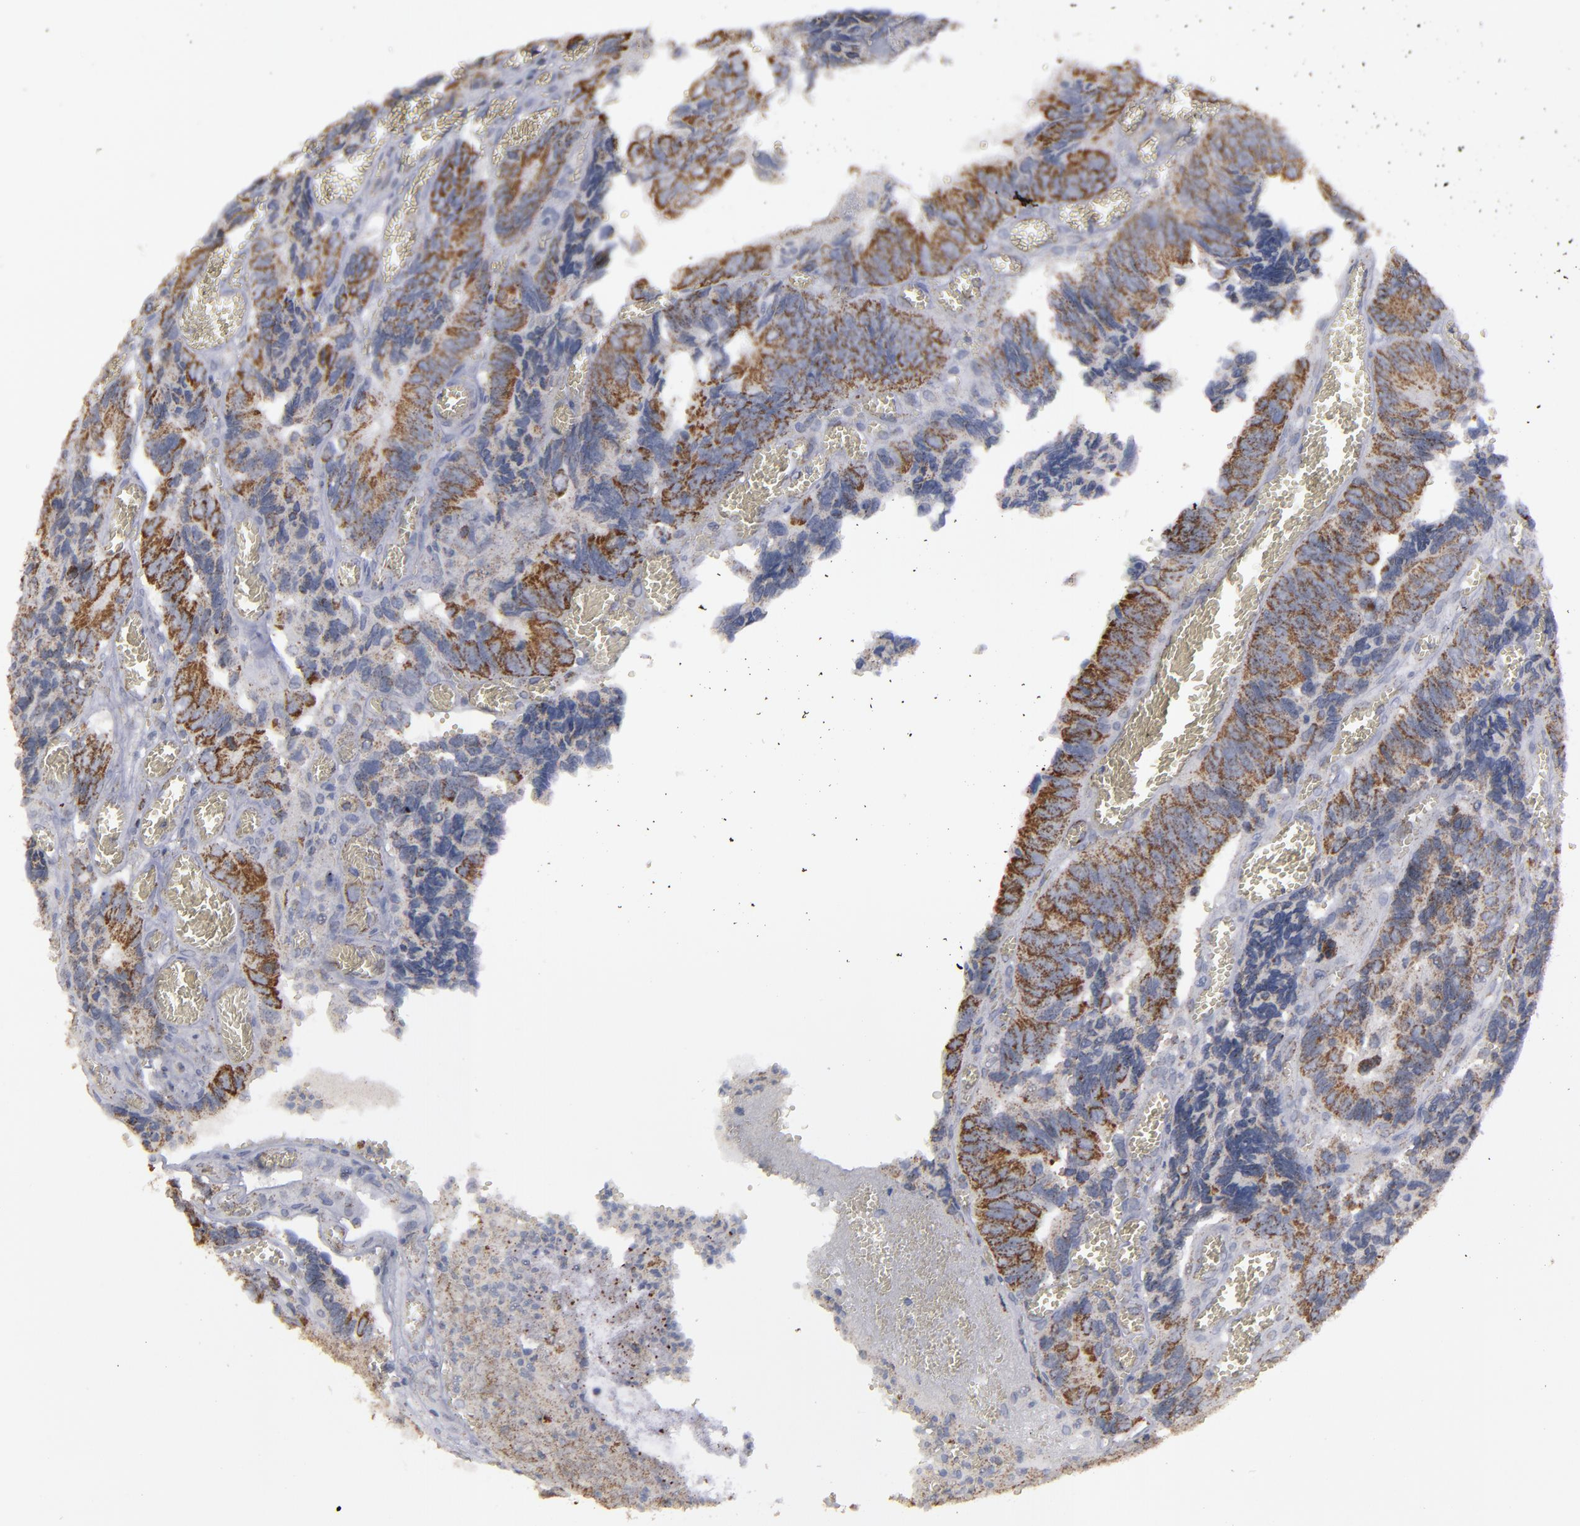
{"staining": {"intensity": "moderate", "quantity": ">75%", "location": "cytoplasmic/membranous"}, "tissue": "colorectal cancer", "cell_type": "Tumor cells", "image_type": "cancer", "snomed": [{"axis": "morphology", "description": "Adenocarcinoma, NOS"}, {"axis": "topography", "description": "Colon"}], "caption": "Immunohistochemical staining of human colorectal cancer (adenocarcinoma) displays moderate cytoplasmic/membranous protein expression in about >75% of tumor cells. Nuclei are stained in blue.", "gene": "MYOM2", "patient": {"sex": "male", "age": 72}}